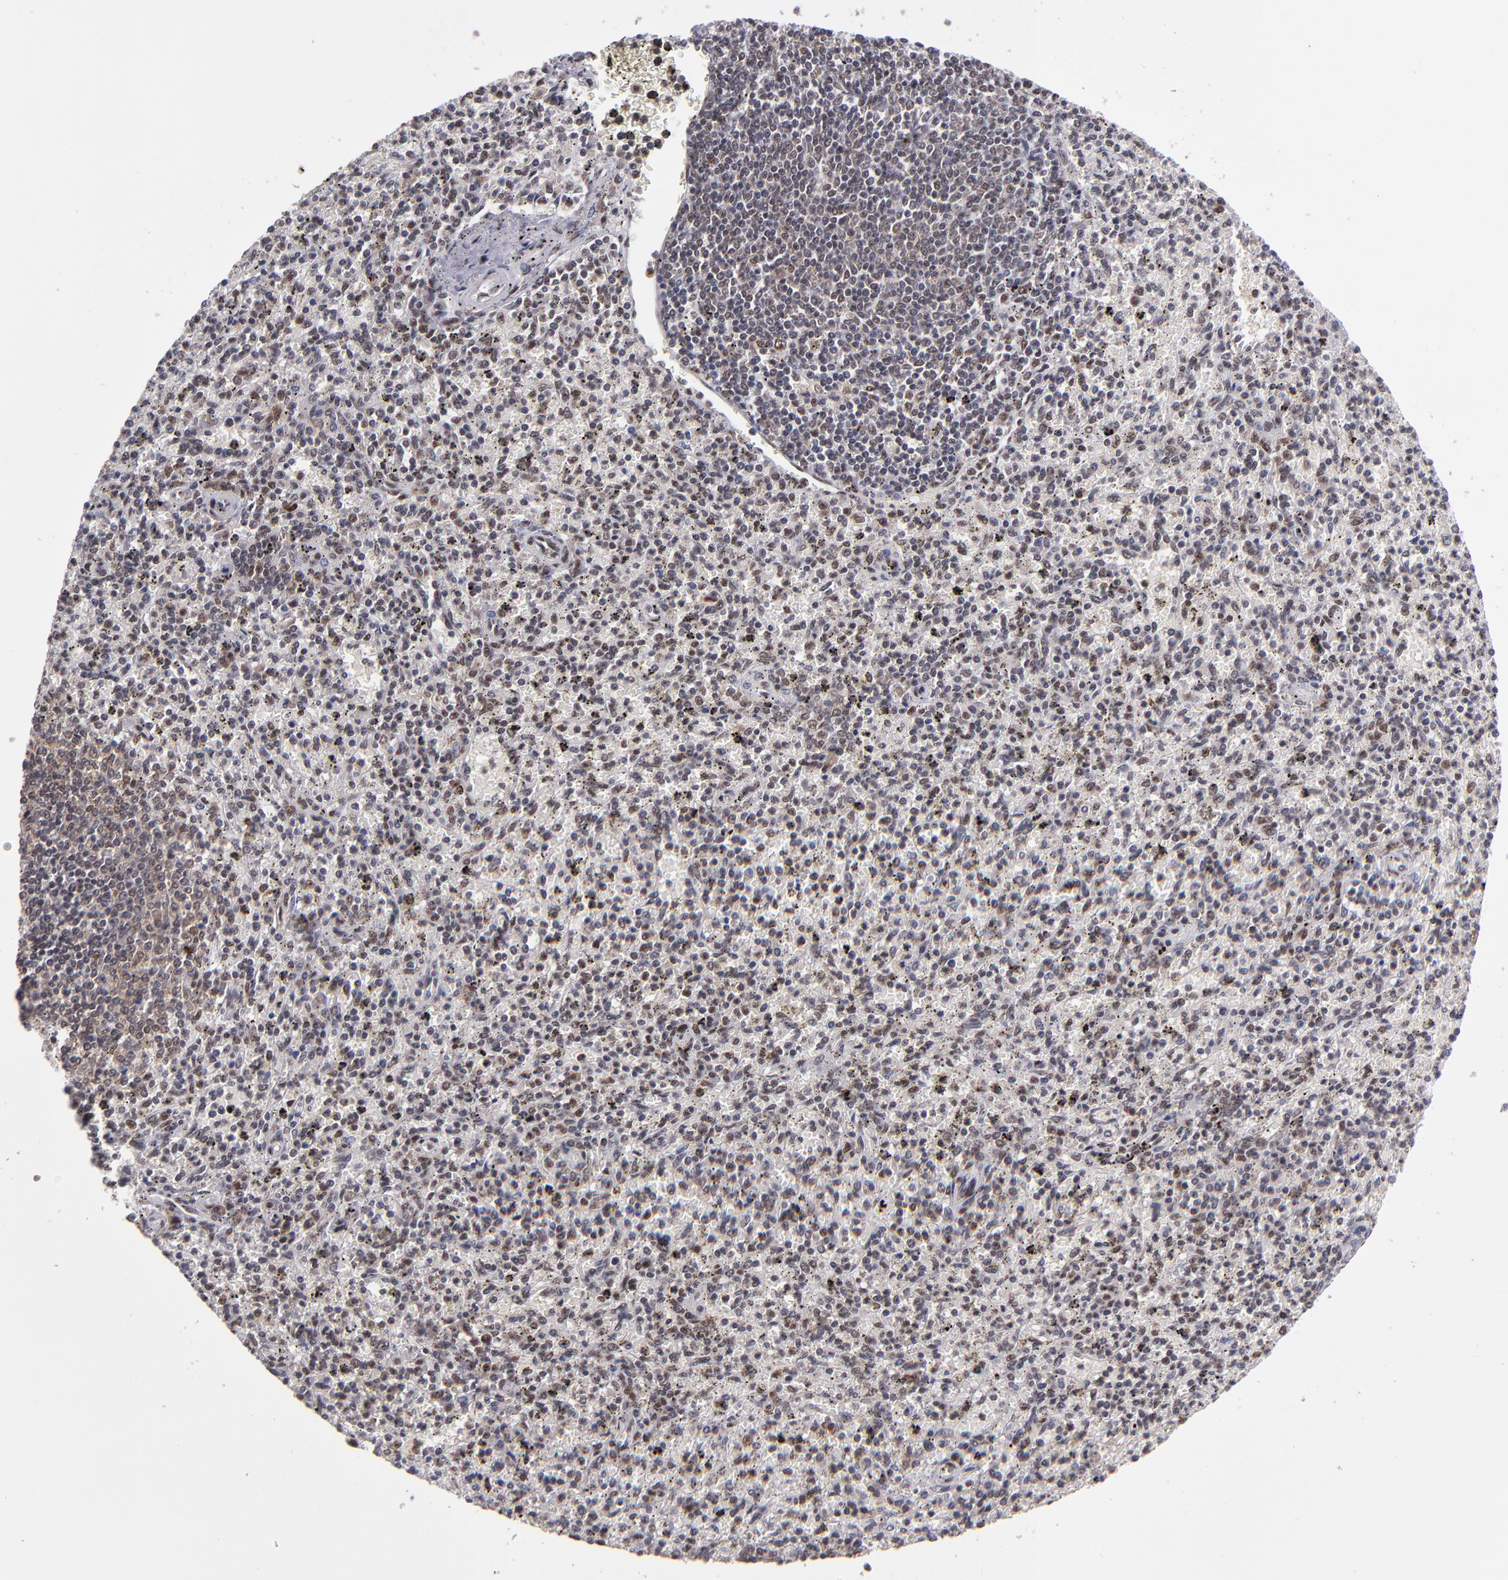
{"staining": {"intensity": "moderate", "quantity": "25%-75%", "location": "cytoplasmic/membranous,nuclear"}, "tissue": "spleen", "cell_type": "Cells in red pulp", "image_type": "normal", "snomed": [{"axis": "morphology", "description": "Normal tissue, NOS"}, {"axis": "topography", "description": "Spleen"}], "caption": "The photomicrograph demonstrates immunohistochemical staining of benign spleen. There is moderate cytoplasmic/membranous,nuclear expression is appreciated in about 25%-75% of cells in red pulp.", "gene": "EP300", "patient": {"sex": "male", "age": 72}}